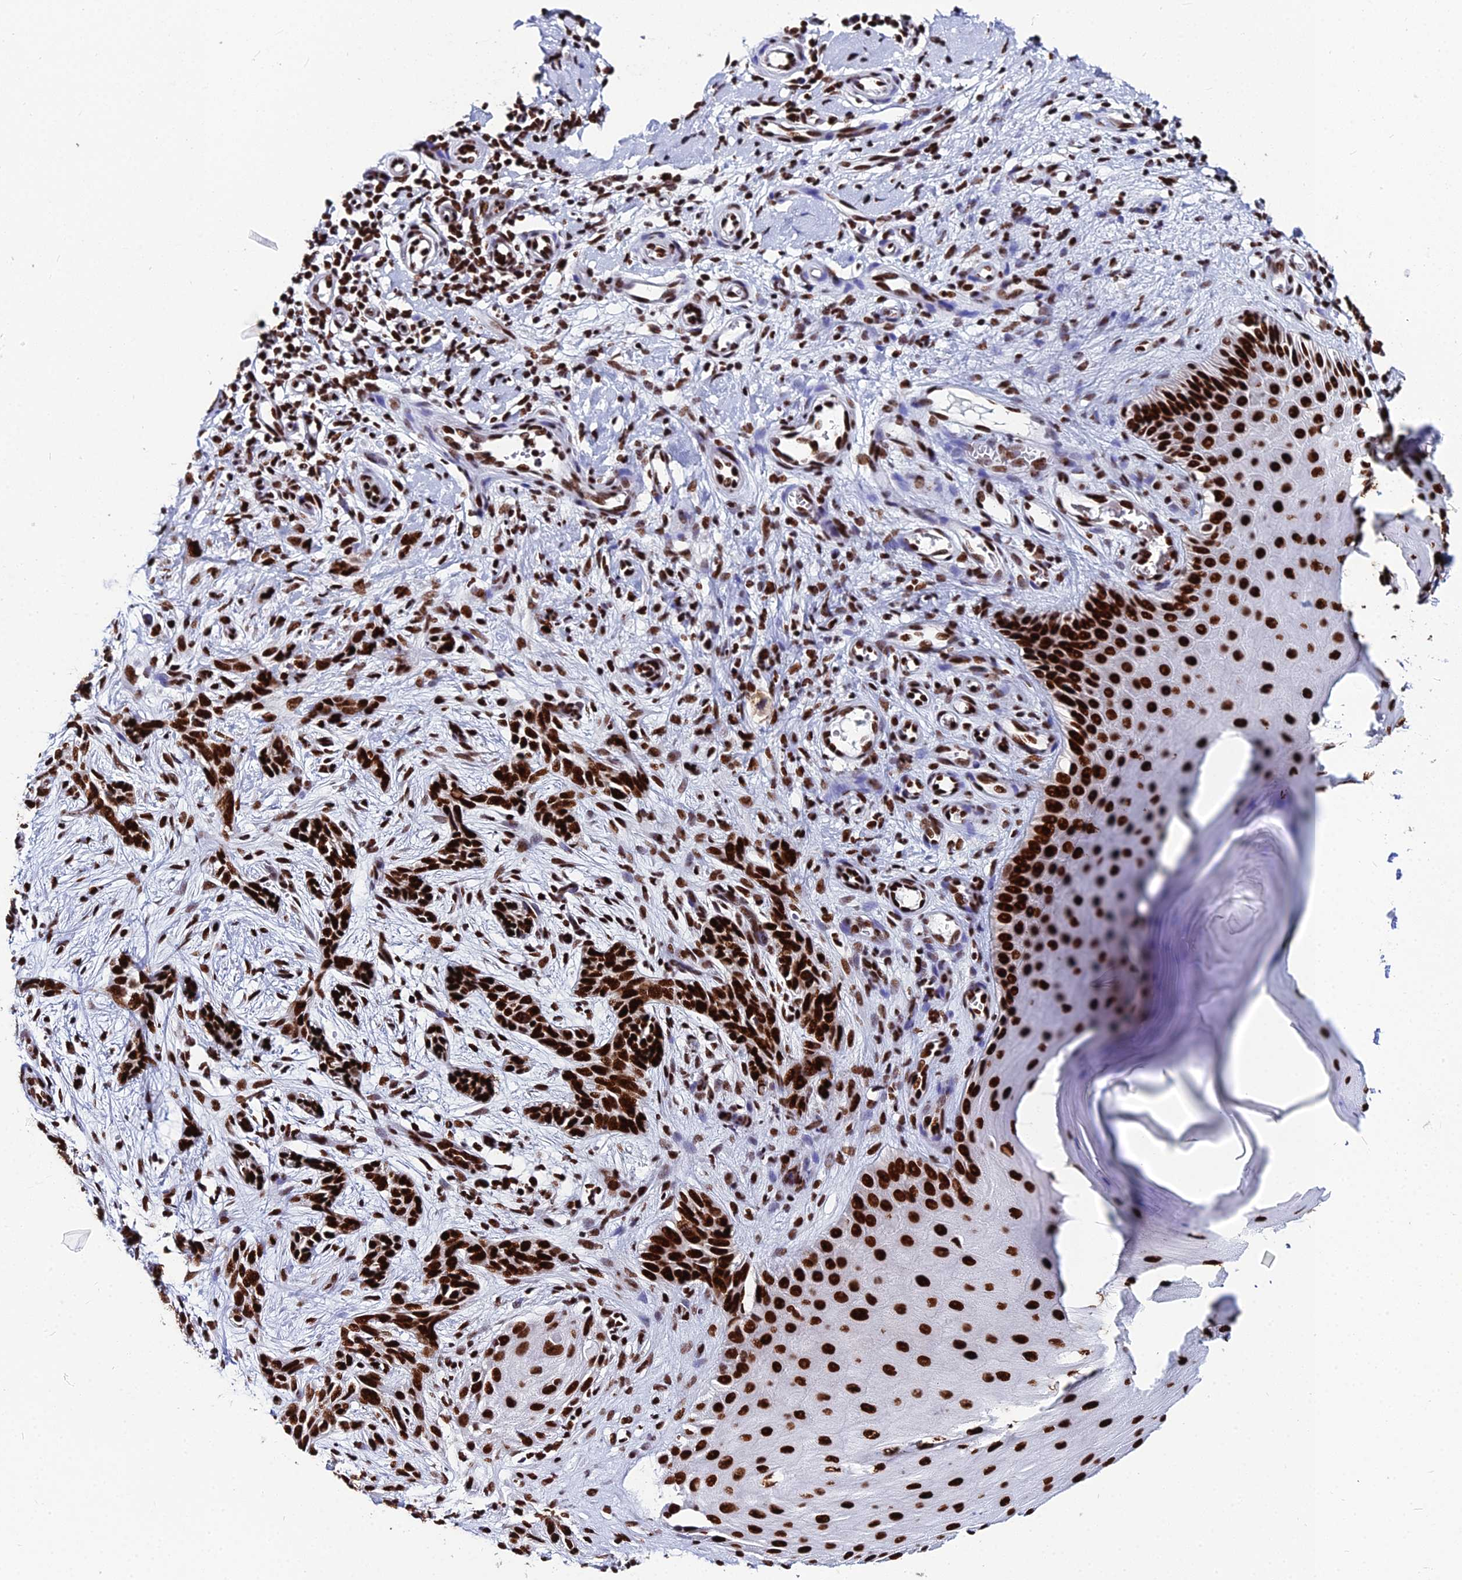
{"staining": {"intensity": "strong", "quantity": ">75%", "location": "nuclear"}, "tissue": "skin cancer", "cell_type": "Tumor cells", "image_type": "cancer", "snomed": [{"axis": "morphology", "description": "Basal cell carcinoma"}, {"axis": "topography", "description": "Skin"}], "caption": "The image exhibits a brown stain indicating the presence of a protein in the nuclear of tumor cells in basal cell carcinoma (skin).", "gene": "HNRNPH1", "patient": {"sex": "female", "age": 82}}